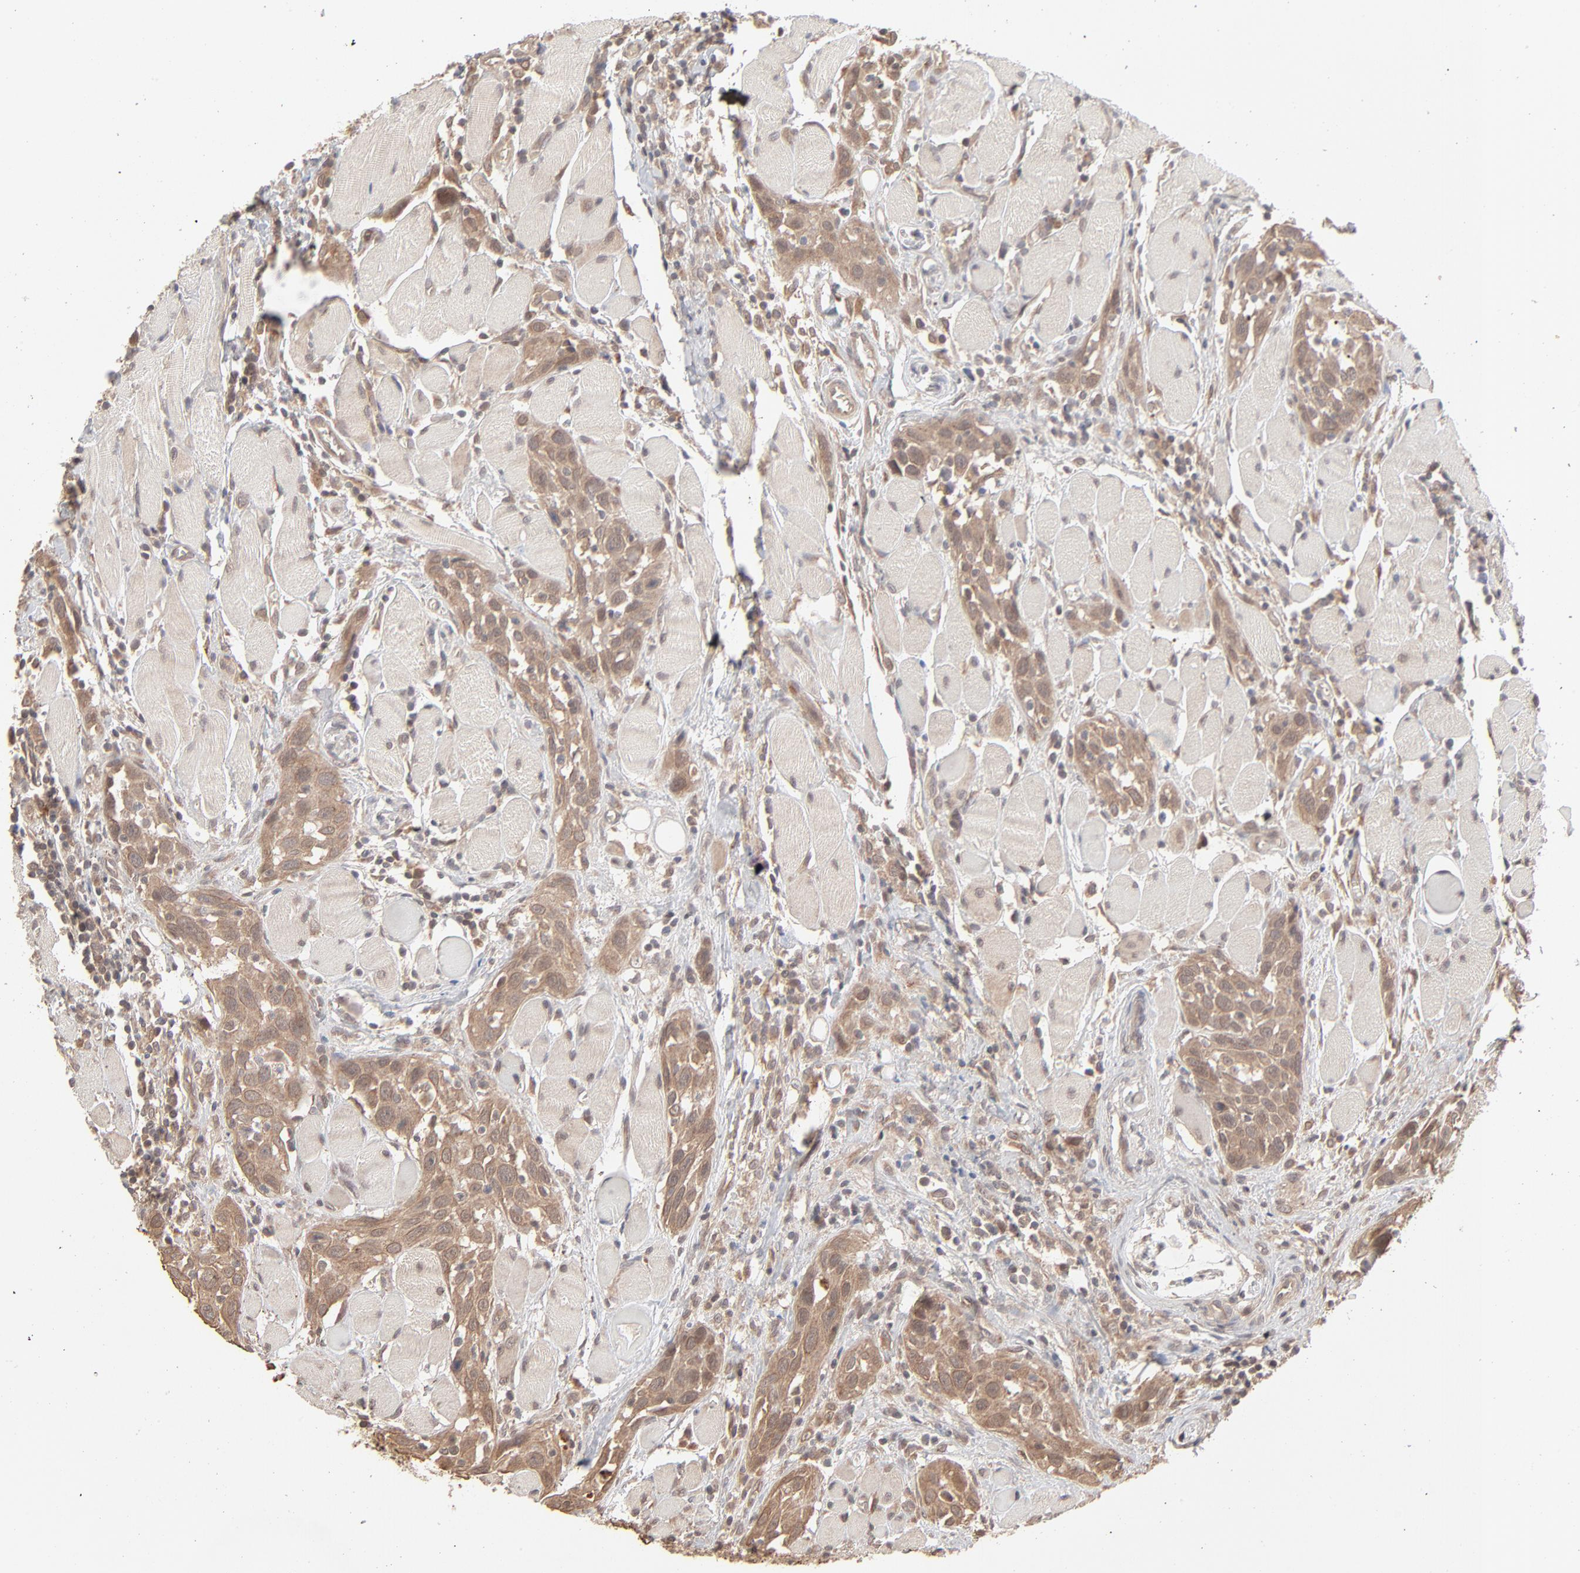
{"staining": {"intensity": "moderate", "quantity": ">75%", "location": "cytoplasmic/membranous"}, "tissue": "head and neck cancer", "cell_type": "Tumor cells", "image_type": "cancer", "snomed": [{"axis": "morphology", "description": "Squamous cell carcinoma, NOS"}, {"axis": "topography", "description": "Oral tissue"}, {"axis": "topography", "description": "Head-Neck"}], "caption": "A high-resolution micrograph shows immunohistochemistry (IHC) staining of squamous cell carcinoma (head and neck), which shows moderate cytoplasmic/membranous expression in approximately >75% of tumor cells.", "gene": "SCFD1", "patient": {"sex": "female", "age": 50}}